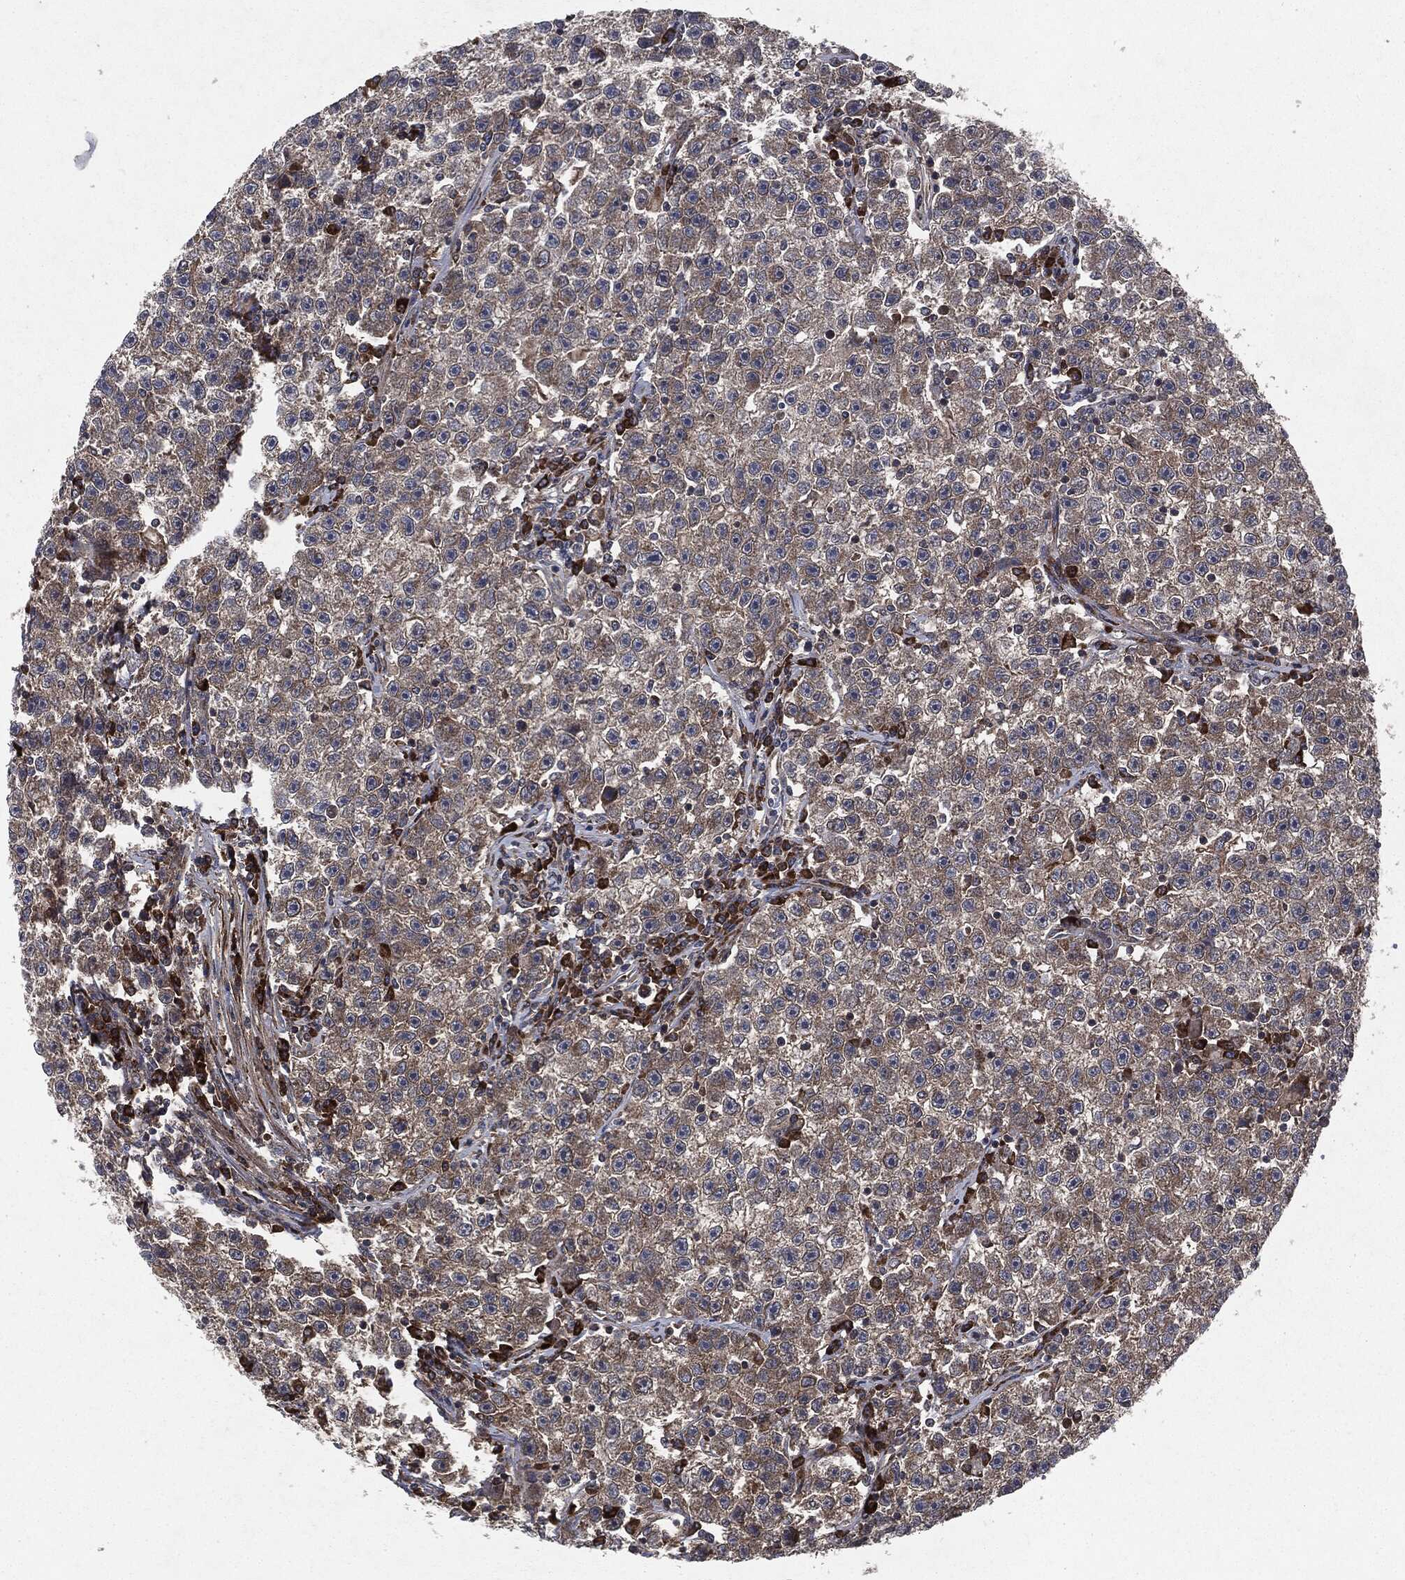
{"staining": {"intensity": "moderate", "quantity": "25%-75%", "location": "cytoplasmic/membranous"}, "tissue": "testis cancer", "cell_type": "Tumor cells", "image_type": "cancer", "snomed": [{"axis": "morphology", "description": "Seminoma, NOS"}, {"axis": "topography", "description": "Testis"}], "caption": "This micrograph demonstrates immunohistochemistry (IHC) staining of testis seminoma, with medium moderate cytoplasmic/membranous positivity in about 25%-75% of tumor cells.", "gene": "RAF1", "patient": {"sex": "male", "age": 22}}